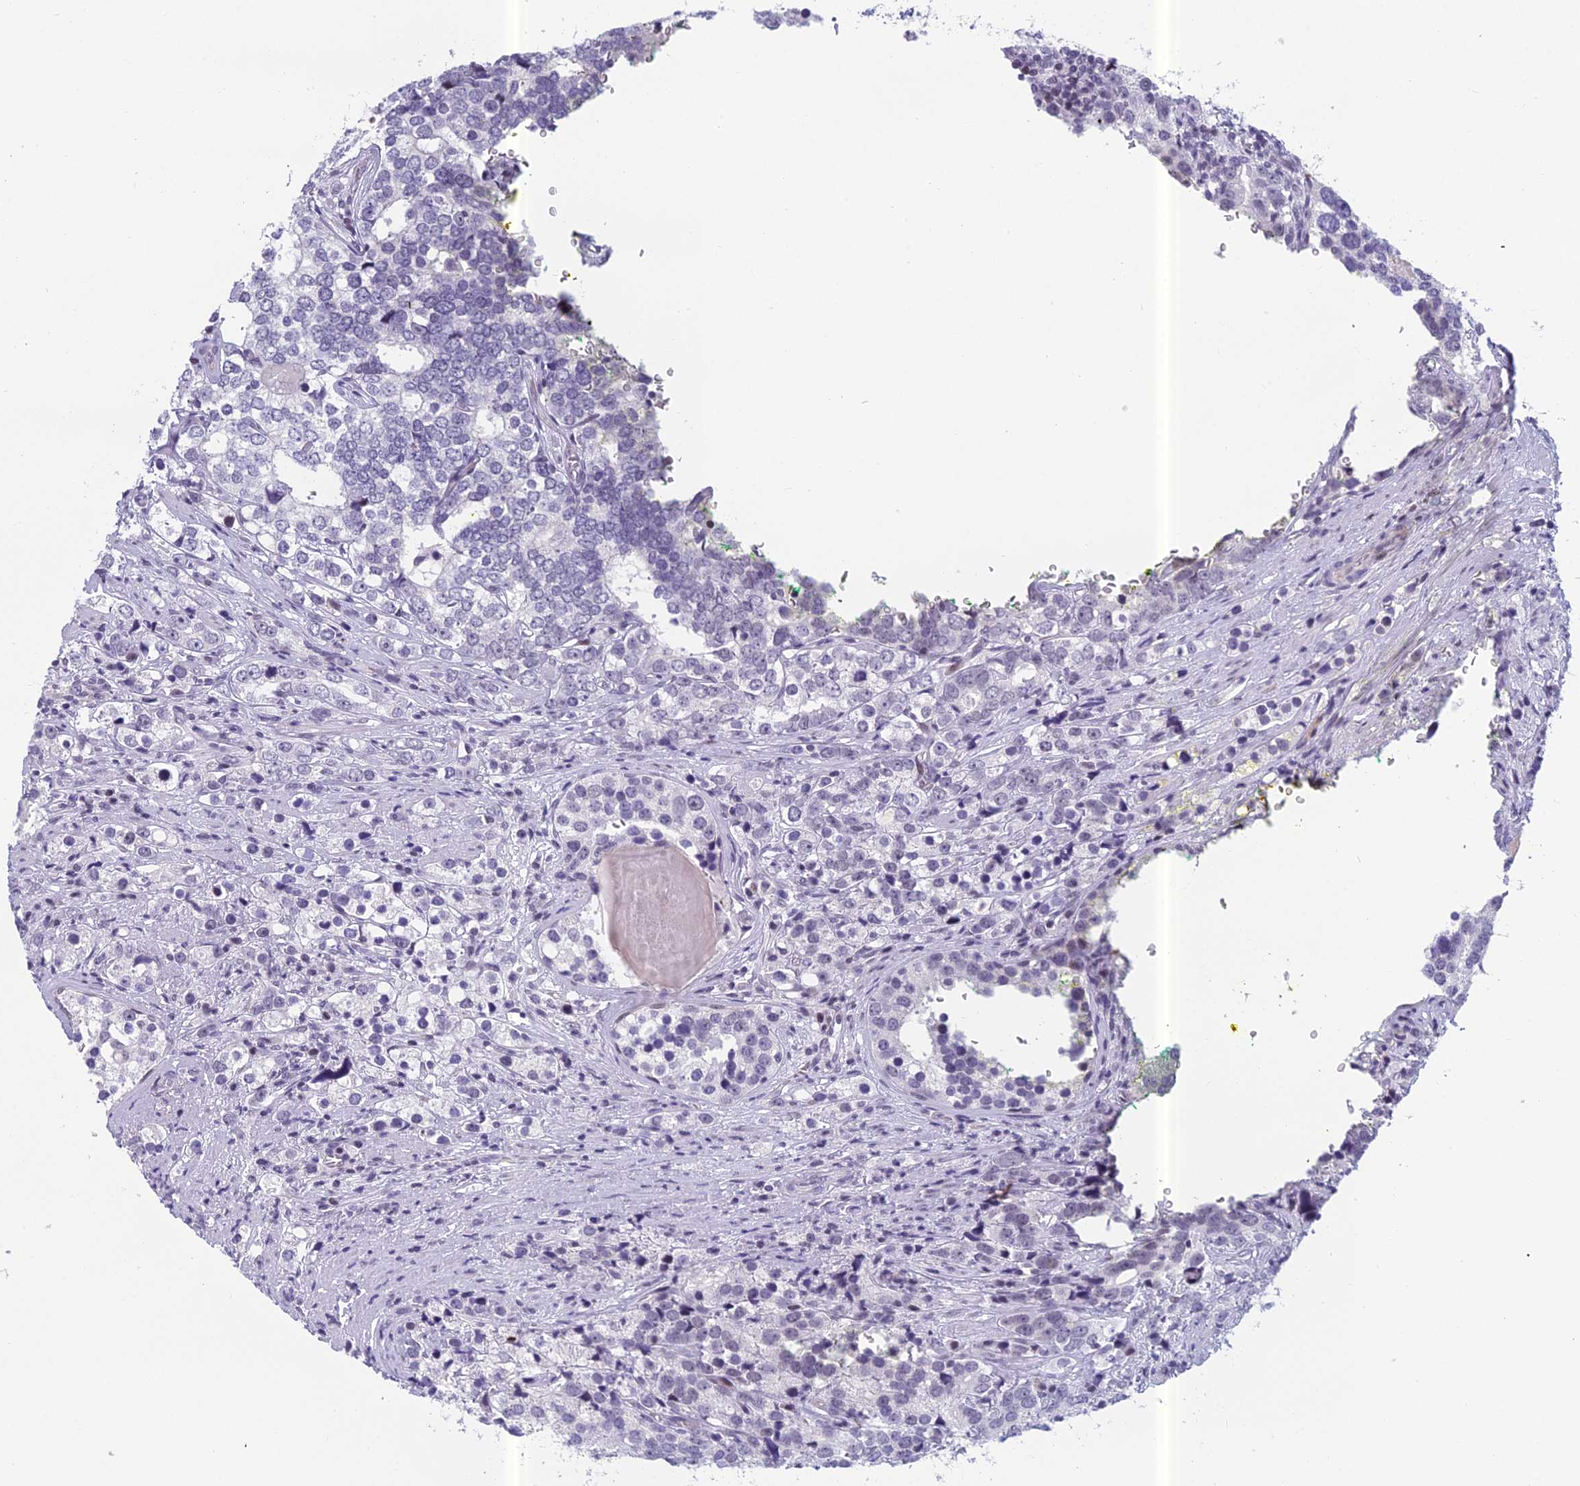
{"staining": {"intensity": "negative", "quantity": "none", "location": "none"}, "tissue": "prostate cancer", "cell_type": "Tumor cells", "image_type": "cancer", "snomed": [{"axis": "morphology", "description": "Adenocarcinoma, High grade"}, {"axis": "topography", "description": "Prostate"}], "caption": "The immunohistochemistry histopathology image has no significant staining in tumor cells of high-grade adenocarcinoma (prostate) tissue. (DAB IHC with hematoxylin counter stain).", "gene": "RGS17", "patient": {"sex": "male", "age": 71}}